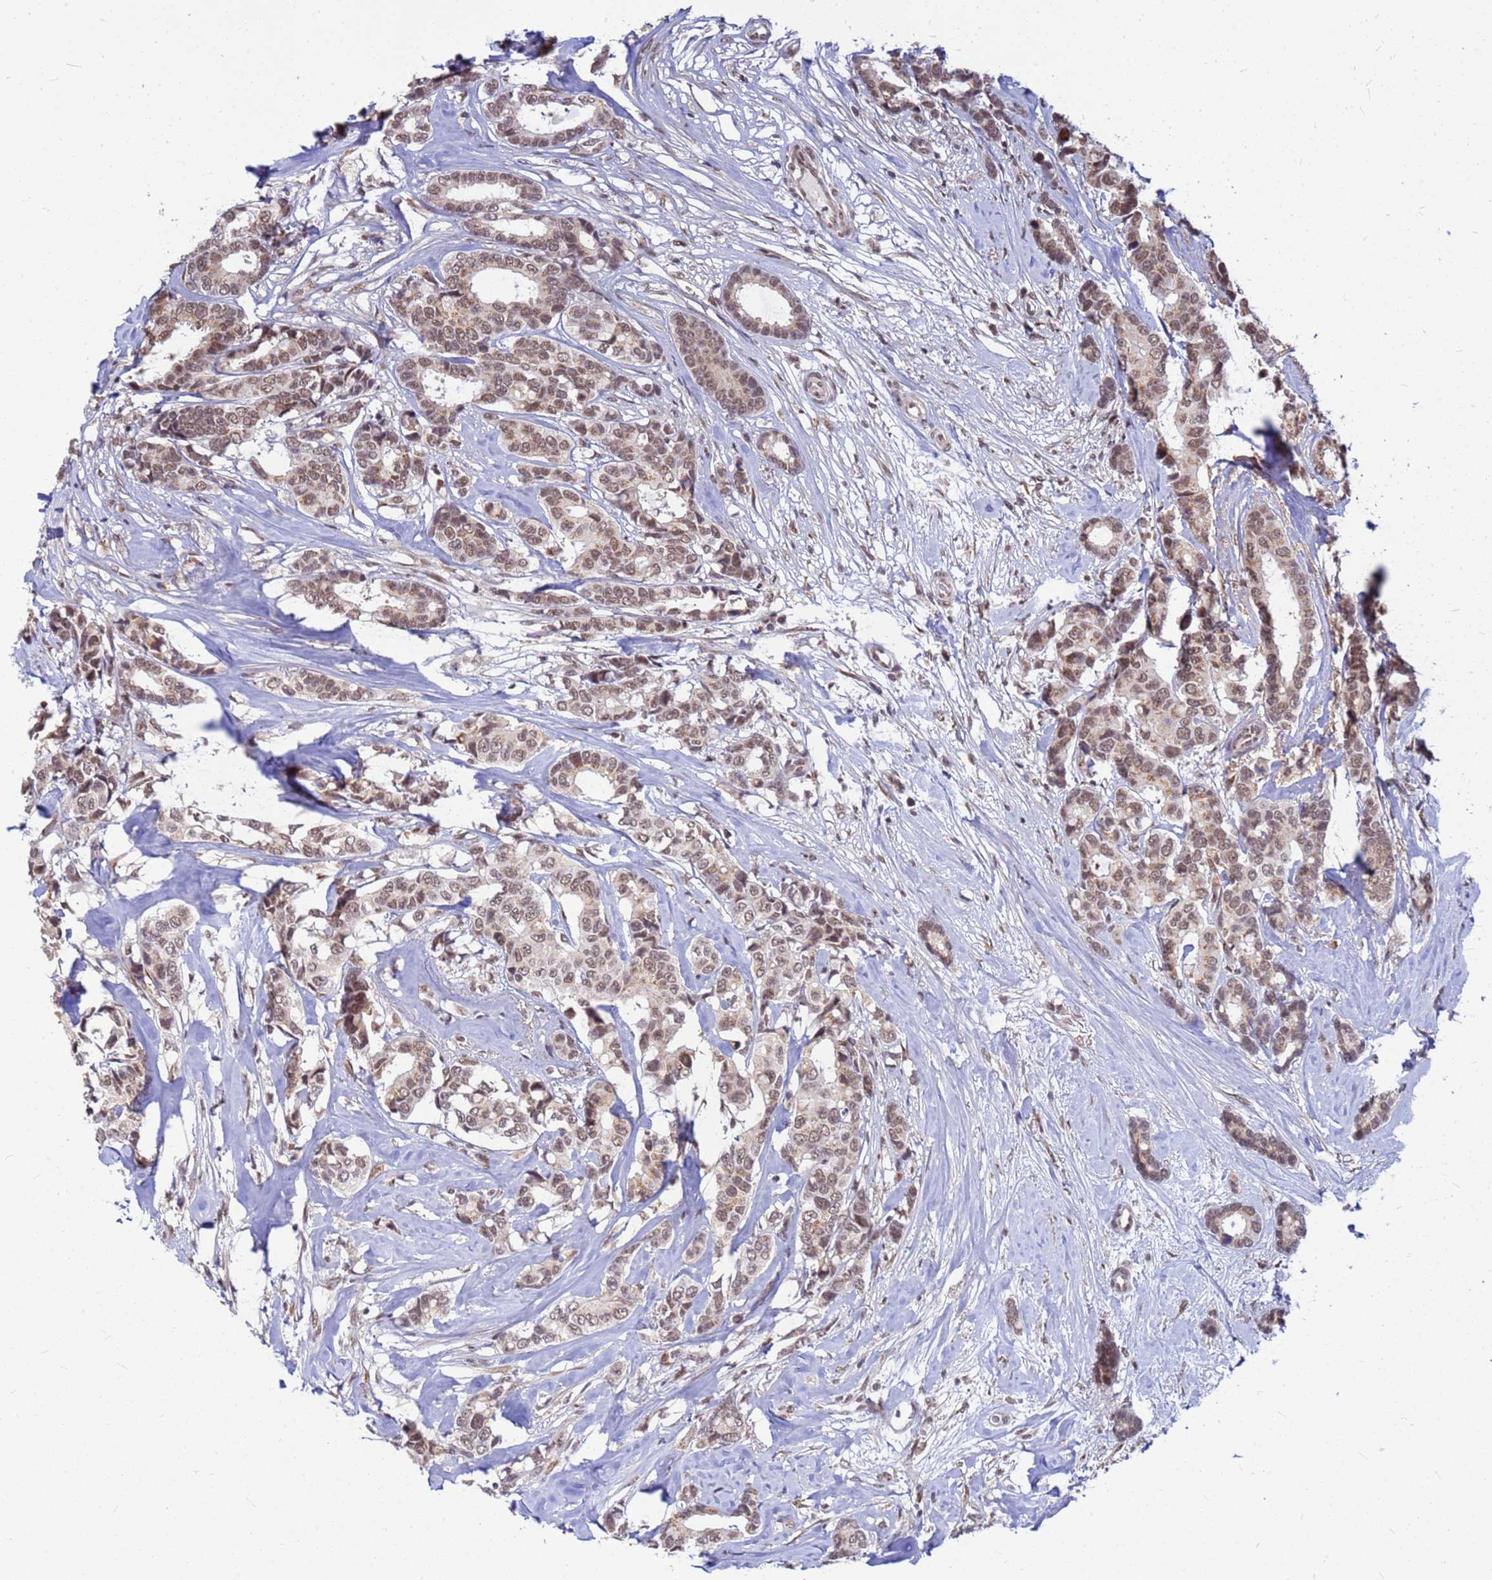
{"staining": {"intensity": "moderate", "quantity": ">75%", "location": "cytoplasmic/membranous,nuclear"}, "tissue": "breast cancer", "cell_type": "Tumor cells", "image_type": "cancer", "snomed": [{"axis": "morphology", "description": "Duct carcinoma"}, {"axis": "topography", "description": "Breast"}], "caption": "A brown stain labels moderate cytoplasmic/membranous and nuclear expression of a protein in breast cancer tumor cells.", "gene": "NCBP2", "patient": {"sex": "female", "age": 87}}